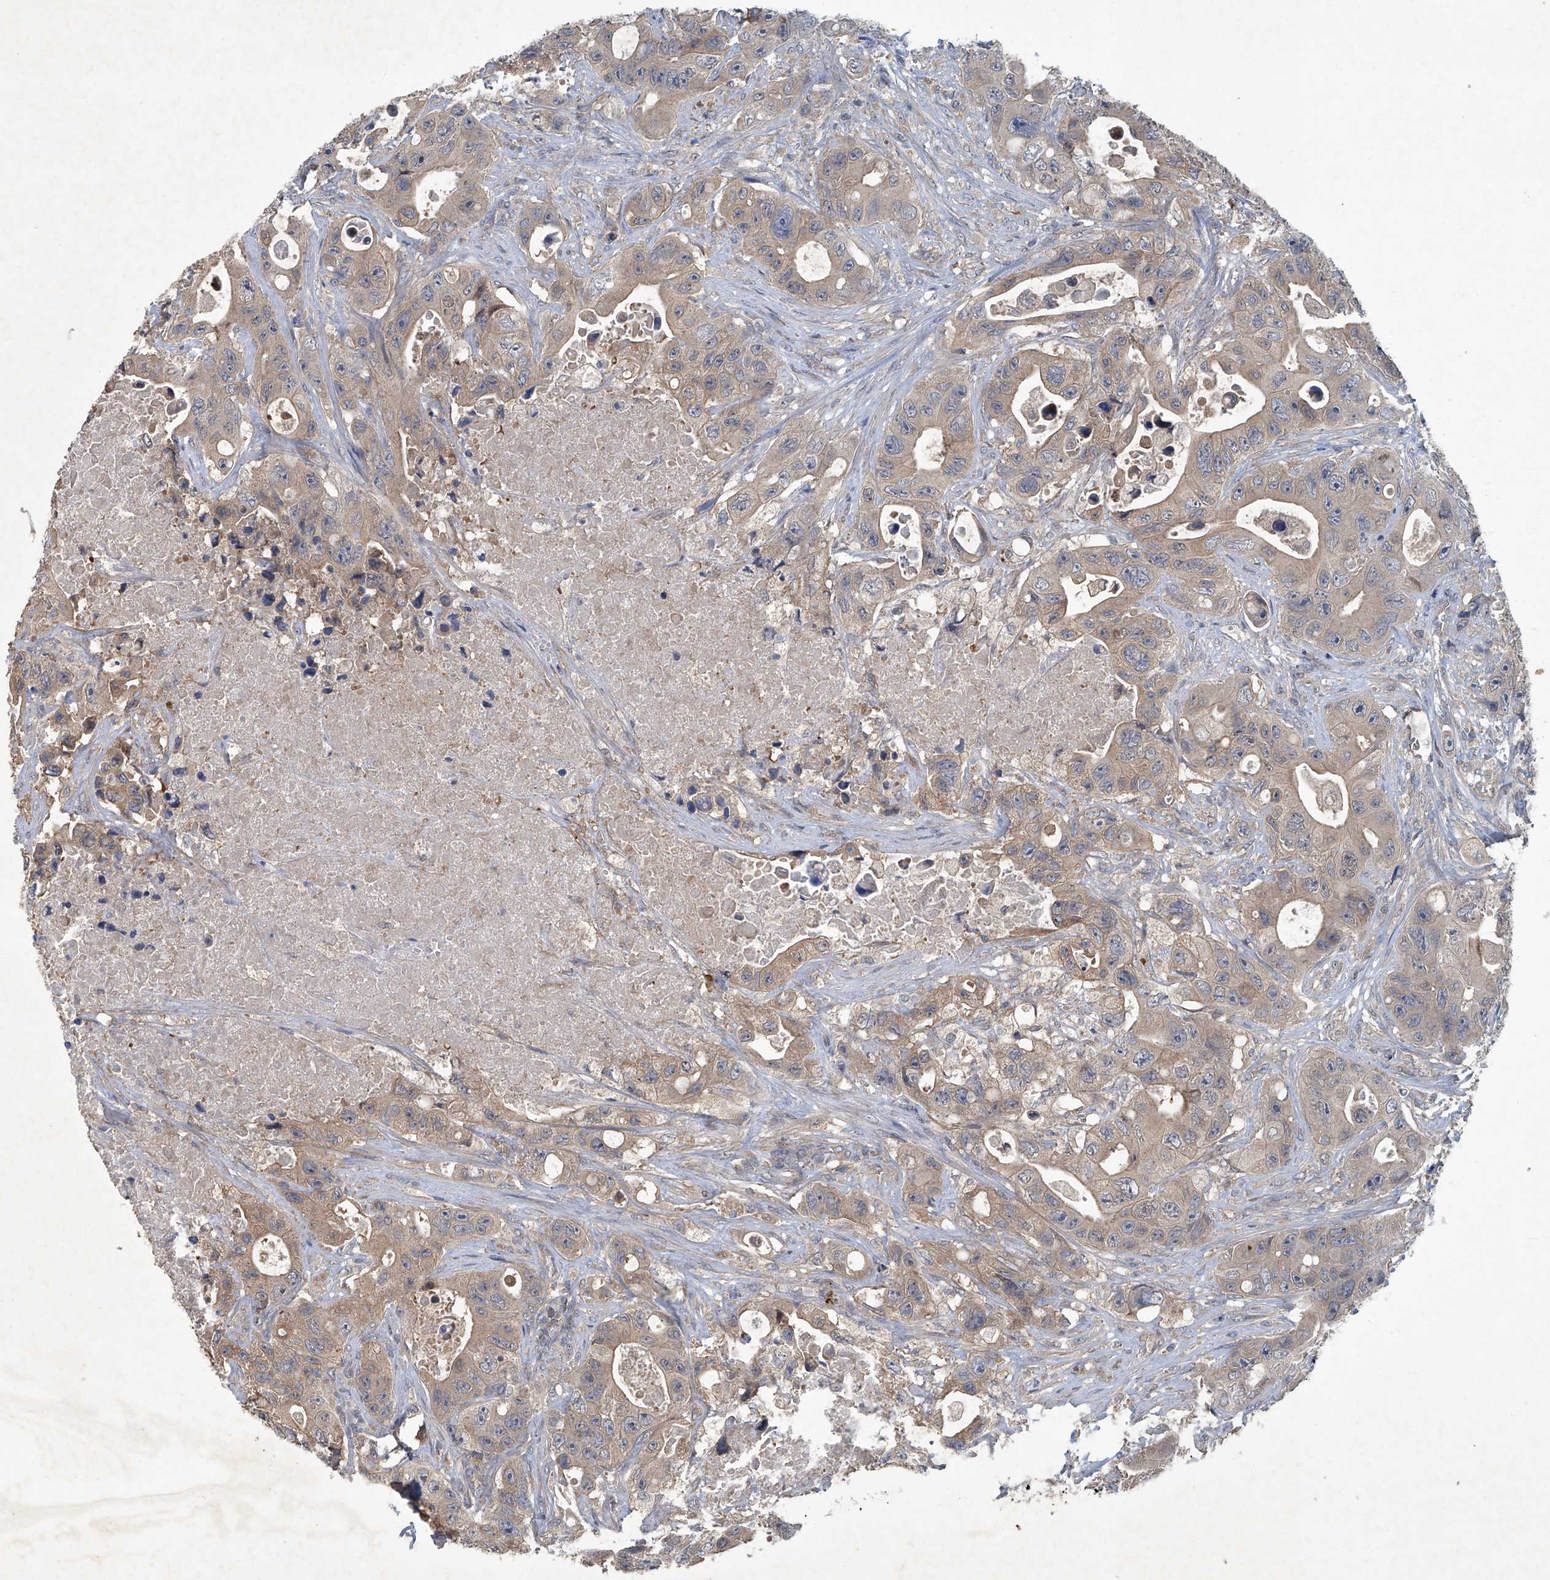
{"staining": {"intensity": "weak", "quantity": ">75%", "location": "cytoplasmic/membranous"}, "tissue": "colorectal cancer", "cell_type": "Tumor cells", "image_type": "cancer", "snomed": [{"axis": "morphology", "description": "Adenocarcinoma, NOS"}, {"axis": "topography", "description": "Colon"}], "caption": "Immunohistochemical staining of human colorectal cancer shows weak cytoplasmic/membranous protein staining in about >75% of tumor cells.", "gene": "ANKRD34A", "patient": {"sex": "female", "age": 46}}